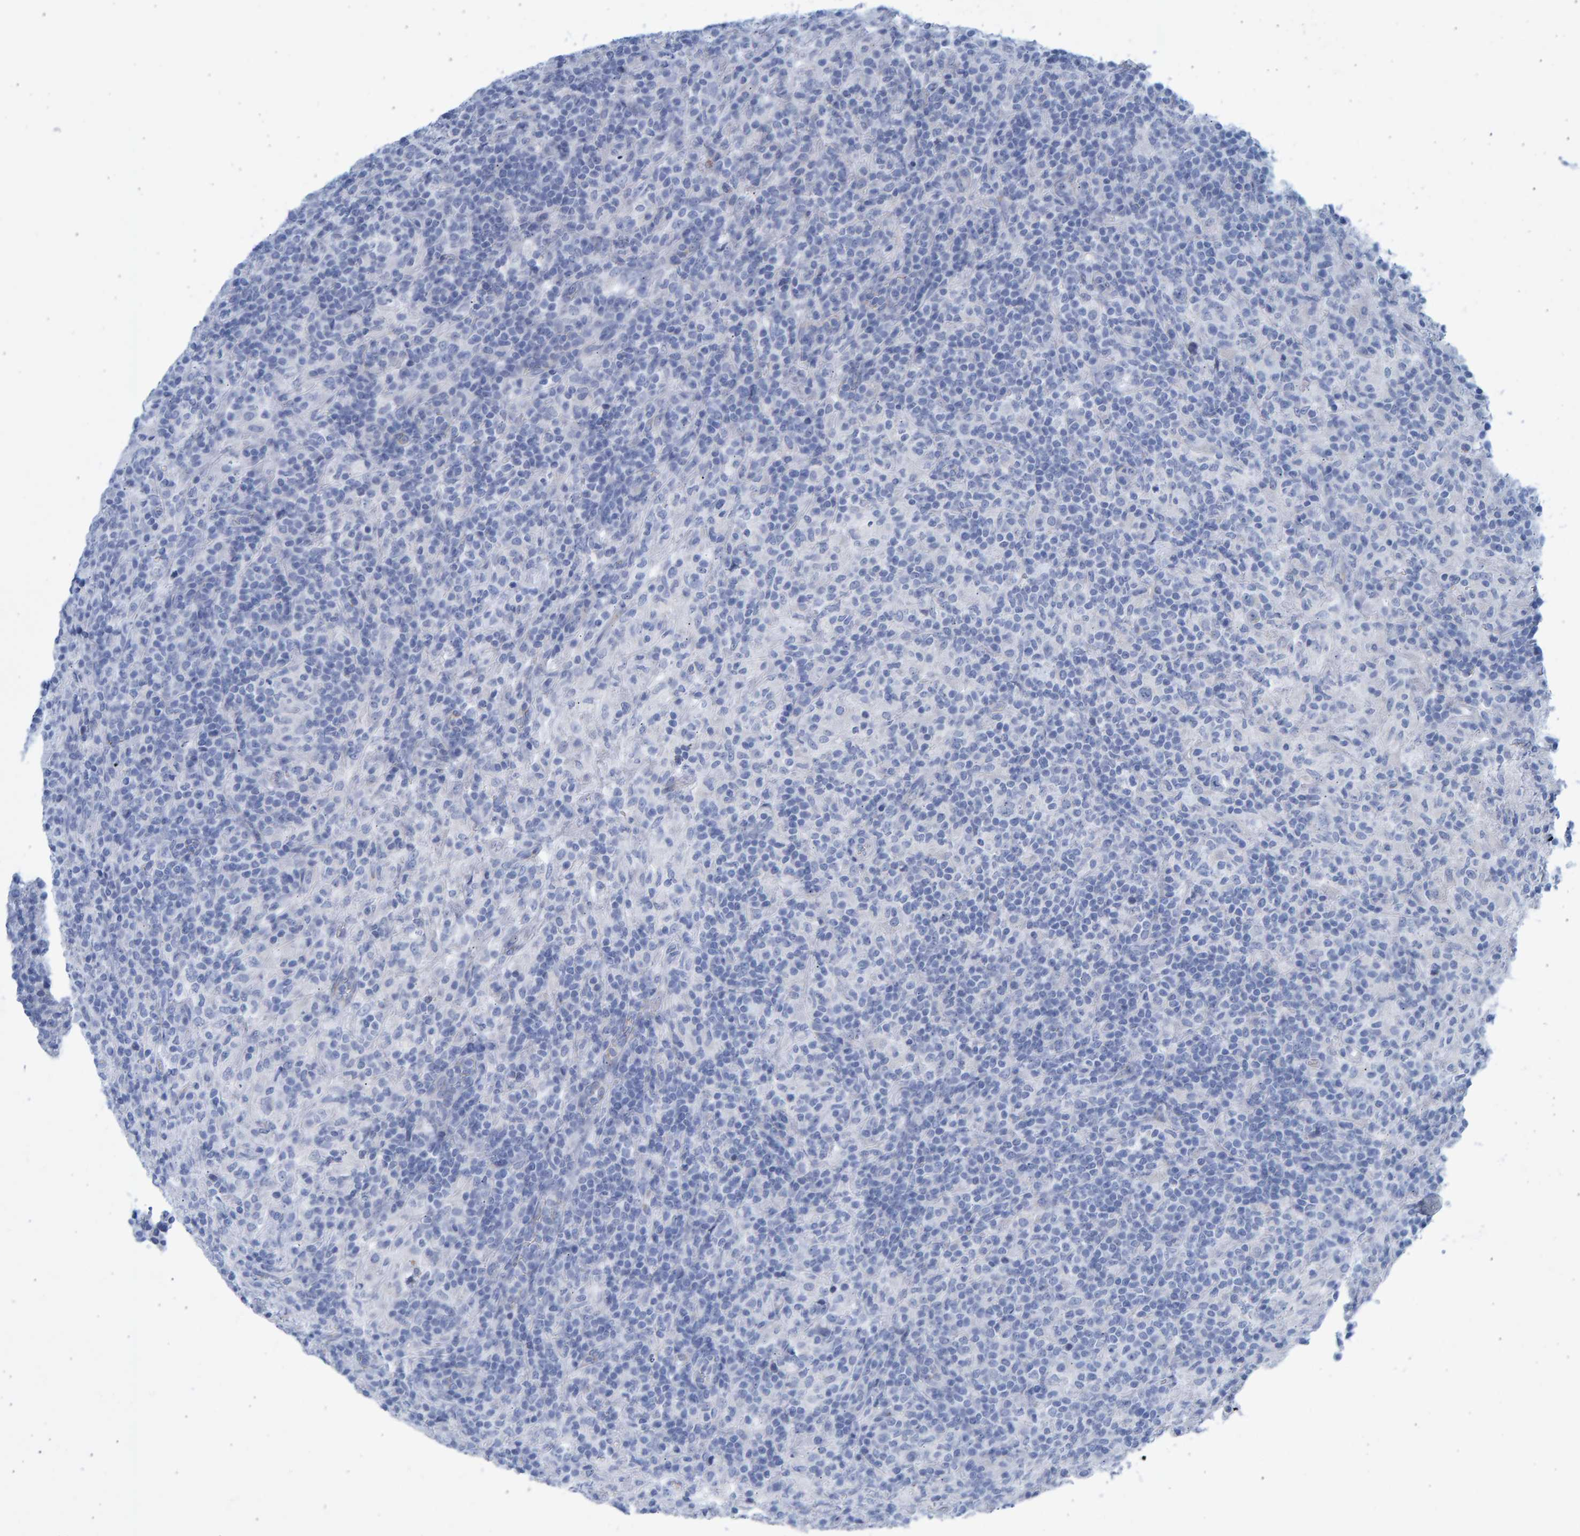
{"staining": {"intensity": "negative", "quantity": "none", "location": "none"}, "tissue": "lymphoma", "cell_type": "Tumor cells", "image_type": "cancer", "snomed": [{"axis": "morphology", "description": "Hodgkin's disease, NOS"}, {"axis": "topography", "description": "Lymph node"}], "caption": "The histopathology image shows no staining of tumor cells in Hodgkin's disease.", "gene": "SLC34A3", "patient": {"sex": "male", "age": 70}}